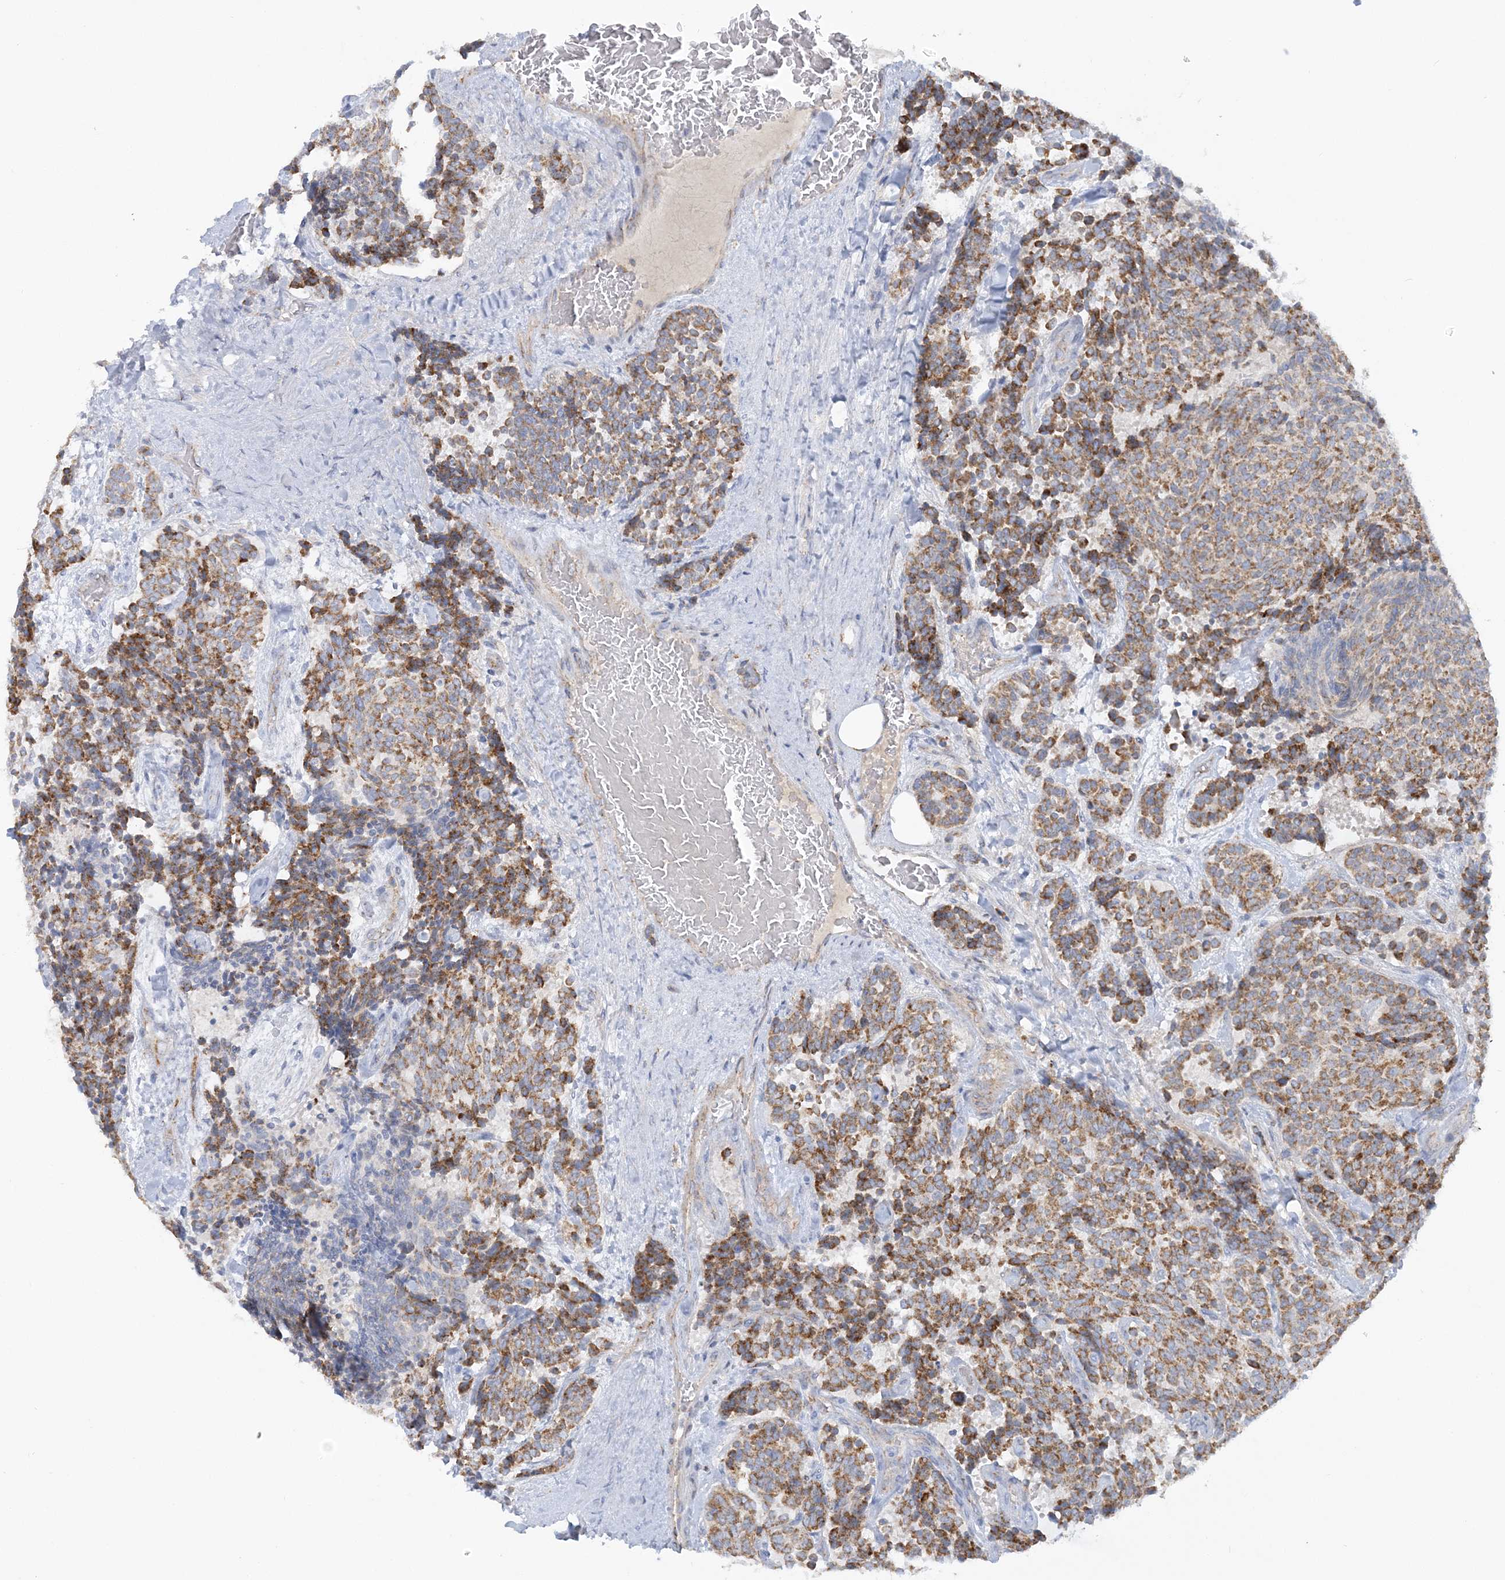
{"staining": {"intensity": "moderate", "quantity": ">75%", "location": "cytoplasmic/membranous"}, "tissue": "carcinoid", "cell_type": "Tumor cells", "image_type": "cancer", "snomed": [{"axis": "morphology", "description": "Carcinoid, malignant, NOS"}, {"axis": "topography", "description": "Pancreas"}], "caption": "High-magnification brightfield microscopy of carcinoid stained with DAB (brown) and counterstained with hematoxylin (blue). tumor cells exhibit moderate cytoplasmic/membranous expression is appreciated in approximately>75% of cells. The staining was performed using DAB (3,3'-diaminobenzidine), with brown indicating positive protein expression. Nuclei are stained blue with hematoxylin.", "gene": "TBC1D14", "patient": {"sex": "female", "age": 54}}